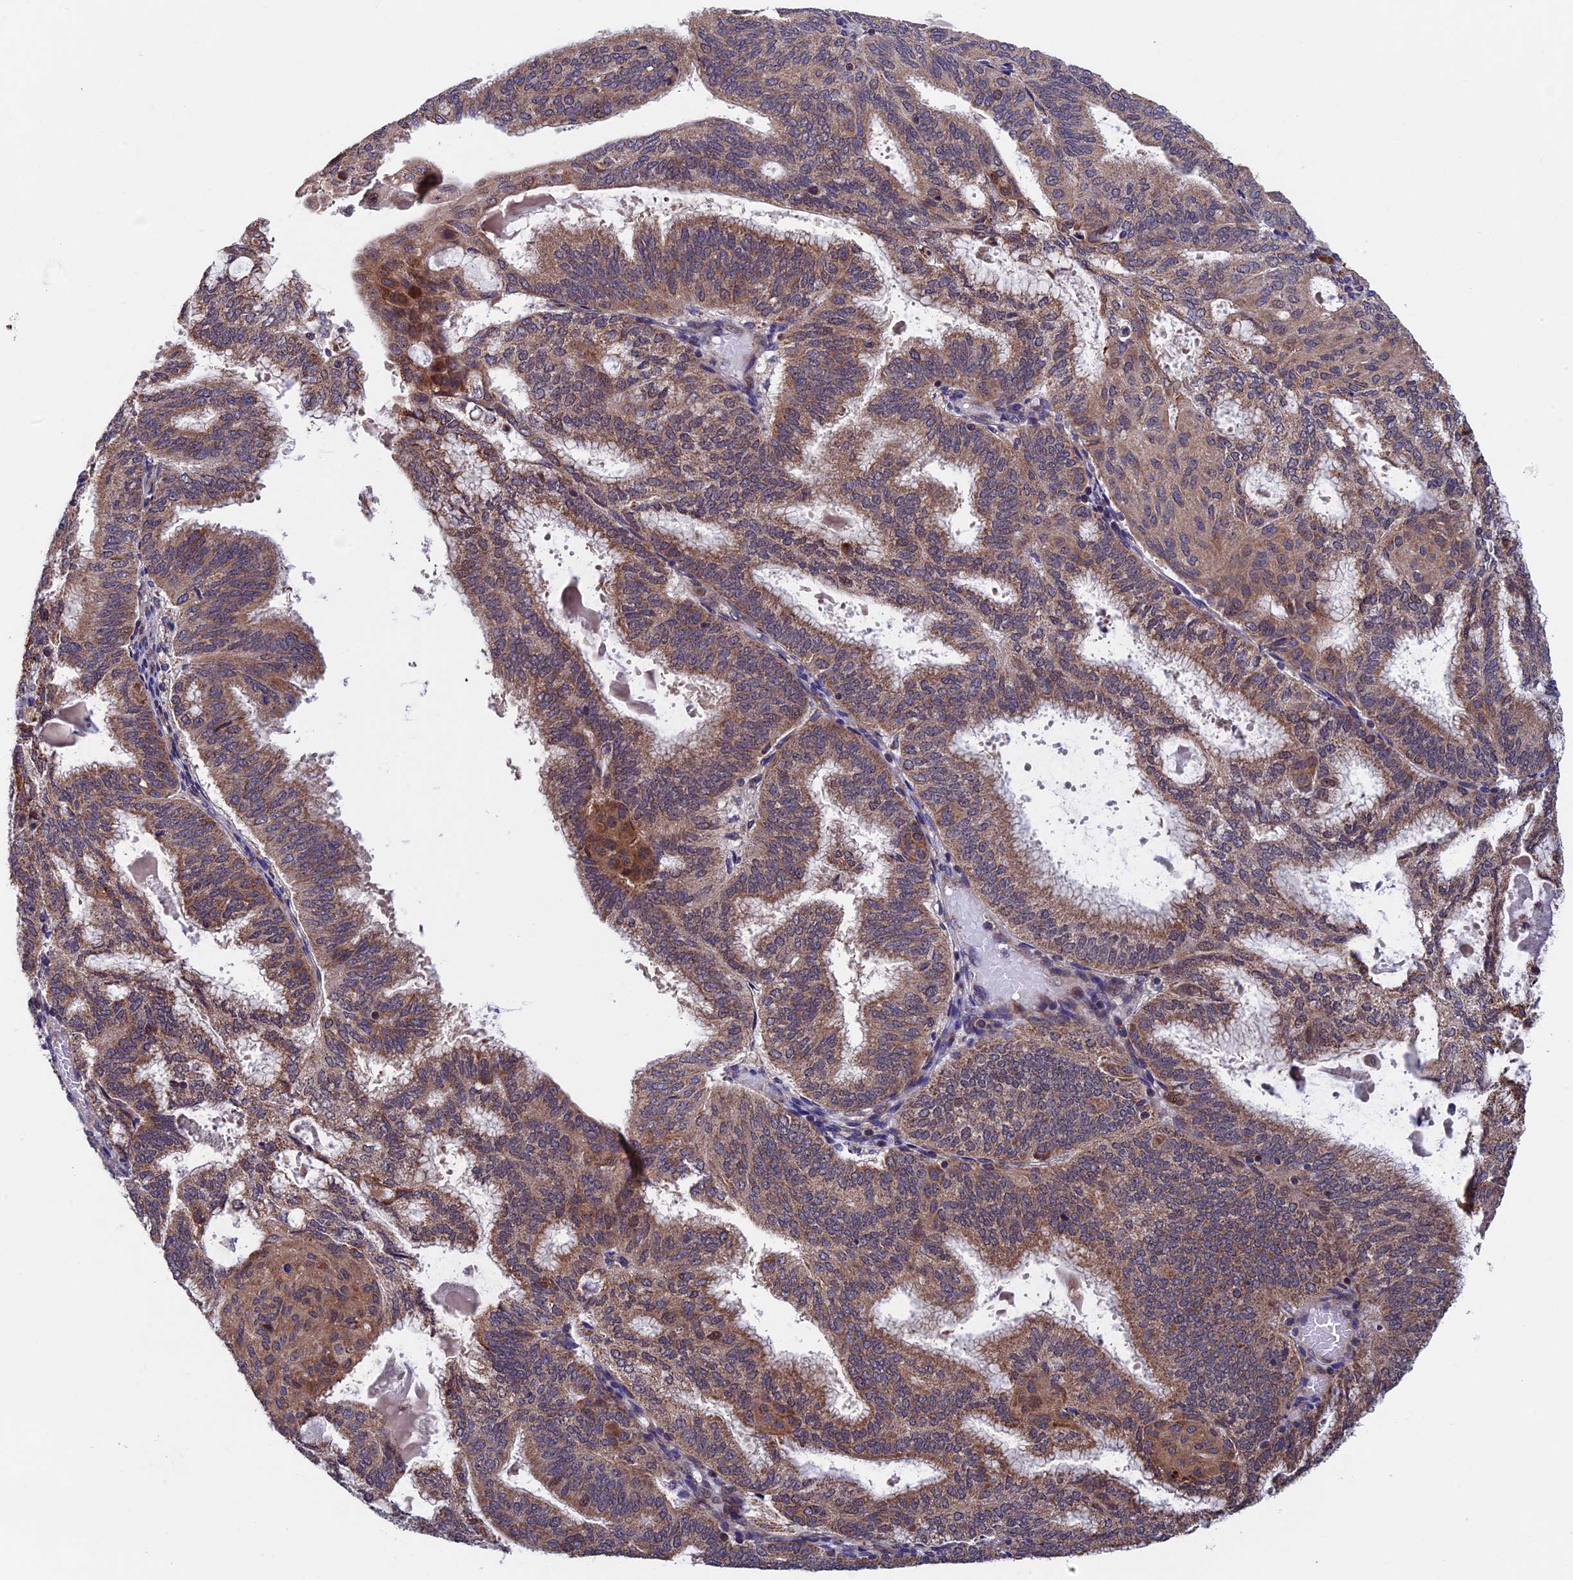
{"staining": {"intensity": "moderate", "quantity": ">75%", "location": "cytoplasmic/membranous"}, "tissue": "endometrial cancer", "cell_type": "Tumor cells", "image_type": "cancer", "snomed": [{"axis": "morphology", "description": "Adenocarcinoma, NOS"}, {"axis": "topography", "description": "Endometrium"}], "caption": "Protein expression analysis of human endometrial adenocarcinoma reveals moderate cytoplasmic/membranous staining in approximately >75% of tumor cells. (Stains: DAB (3,3'-diaminobenzidine) in brown, nuclei in blue, Microscopy: brightfield microscopy at high magnification).", "gene": "RNF17", "patient": {"sex": "female", "age": 49}}